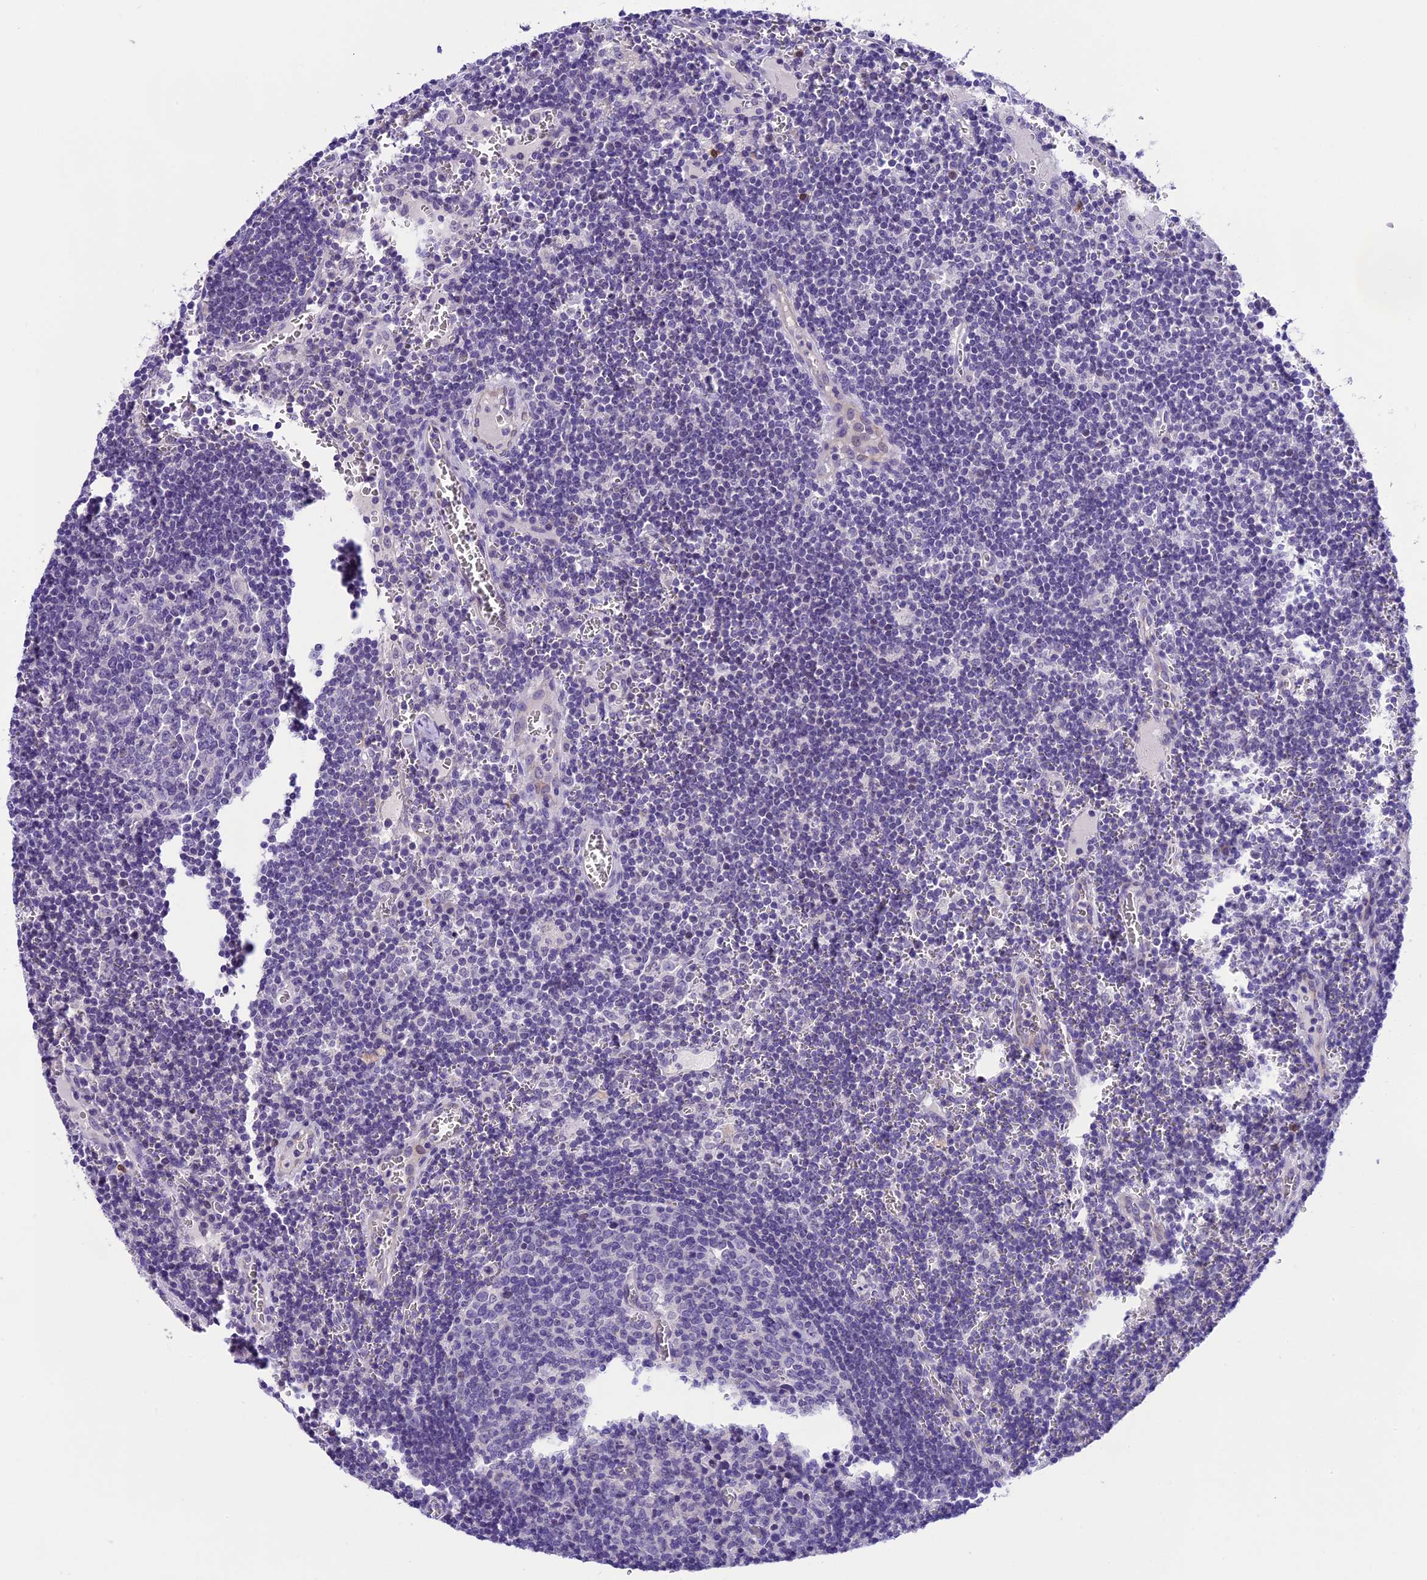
{"staining": {"intensity": "negative", "quantity": "none", "location": "none"}, "tissue": "lymph node", "cell_type": "Germinal center cells", "image_type": "normal", "snomed": [{"axis": "morphology", "description": "Normal tissue, NOS"}, {"axis": "topography", "description": "Lymph node"}], "caption": "Micrograph shows no significant protein positivity in germinal center cells of benign lymph node.", "gene": "PRR15", "patient": {"sex": "female", "age": 73}}